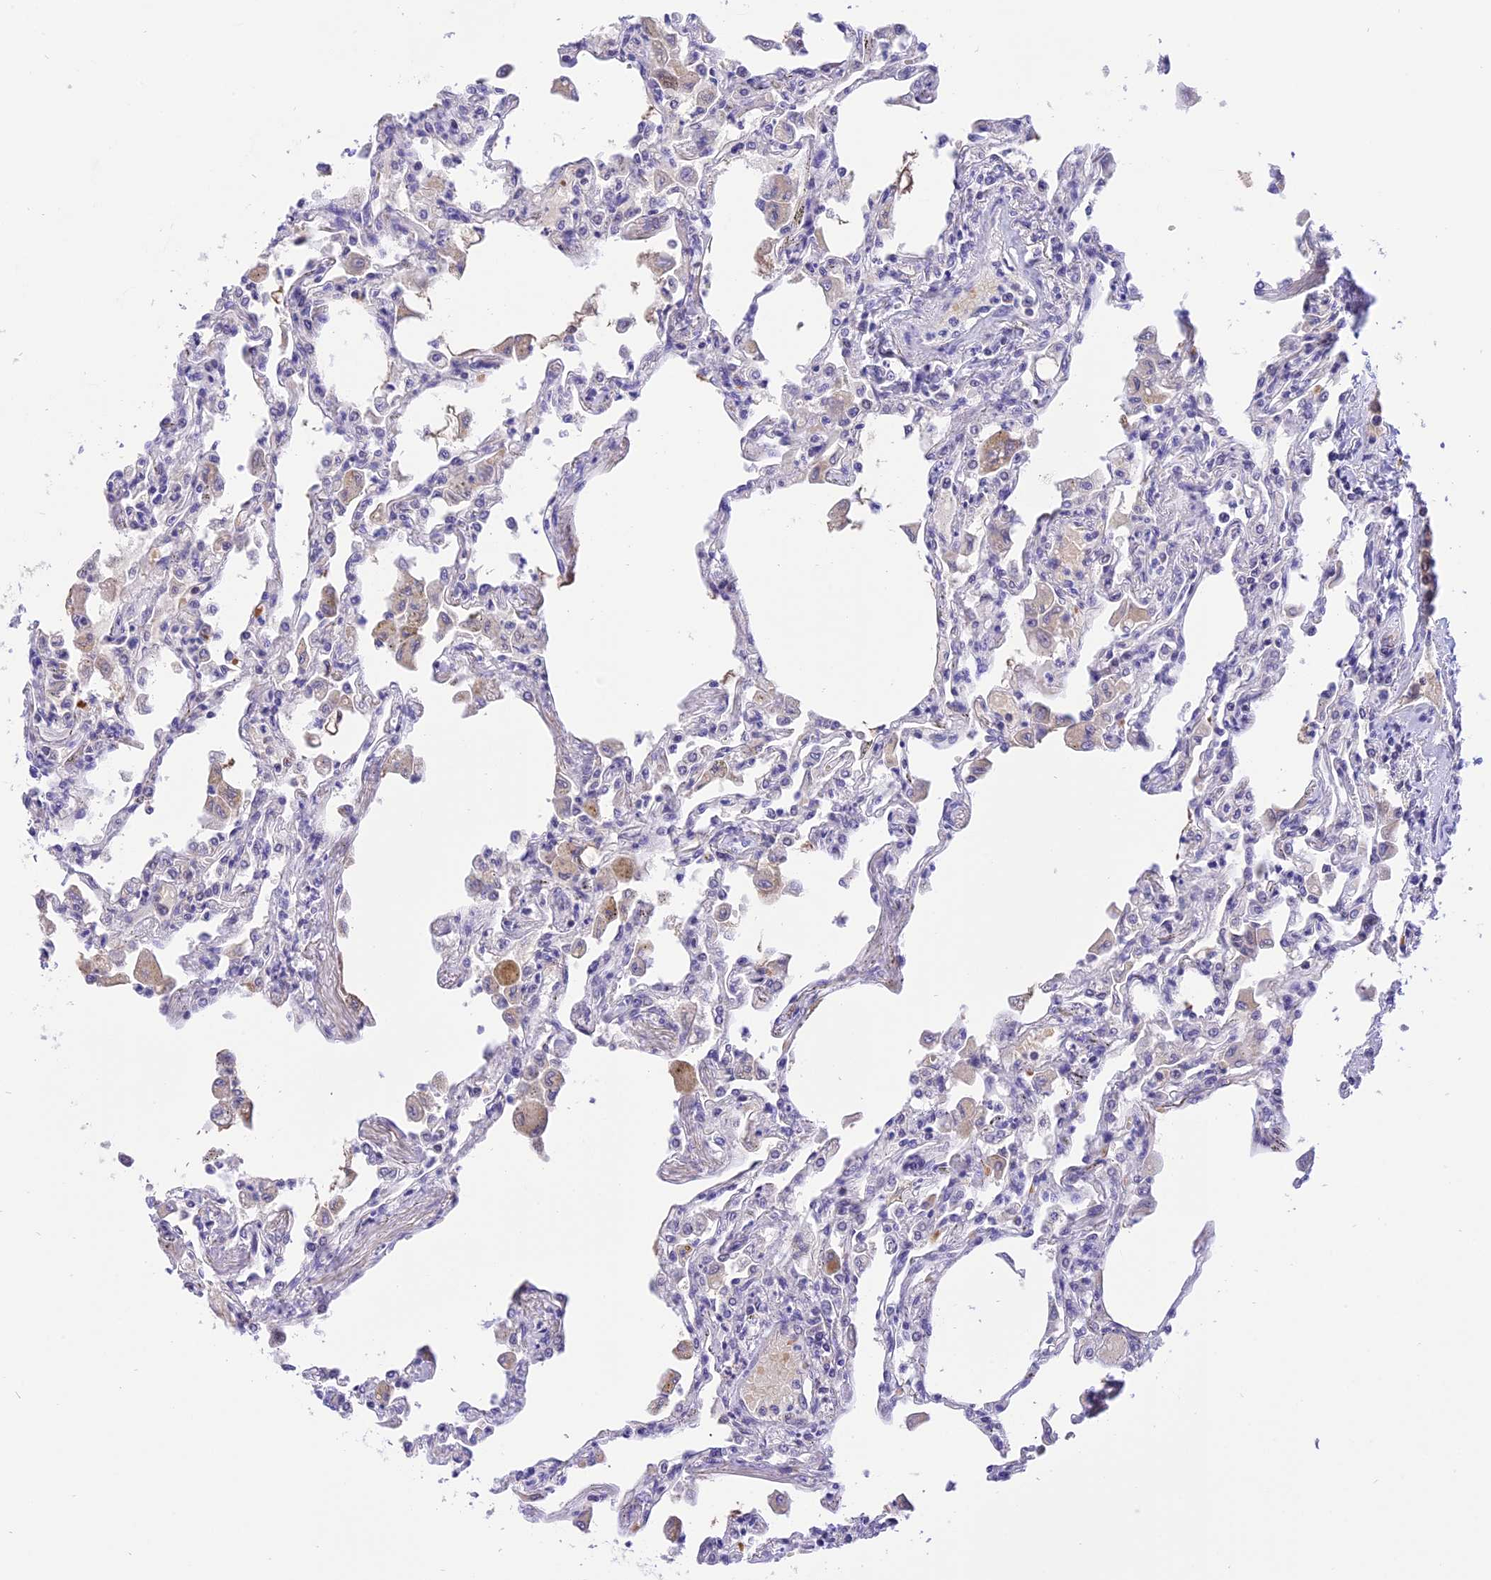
{"staining": {"intensity": "moderate", "quantity": "<25%", "location": "cytoplasmic/membranous"}, "tissue": "lung", "cell_type": "Alveolar cells", "image_type": "normal", "snomed": [{"axis": "morphology", "description": "Normal tissue, NOS"}, {"axis": "topography", "description": "Bronchus"}, {"axis": "topography", "description": "Lung"}], "caption": "Benign lung displays moderate cytoplasmic/membranous staining in approximately <25% of alveolar cells.", "gene": "AHSP", "patient": {"sex": "female", "age": 49}}